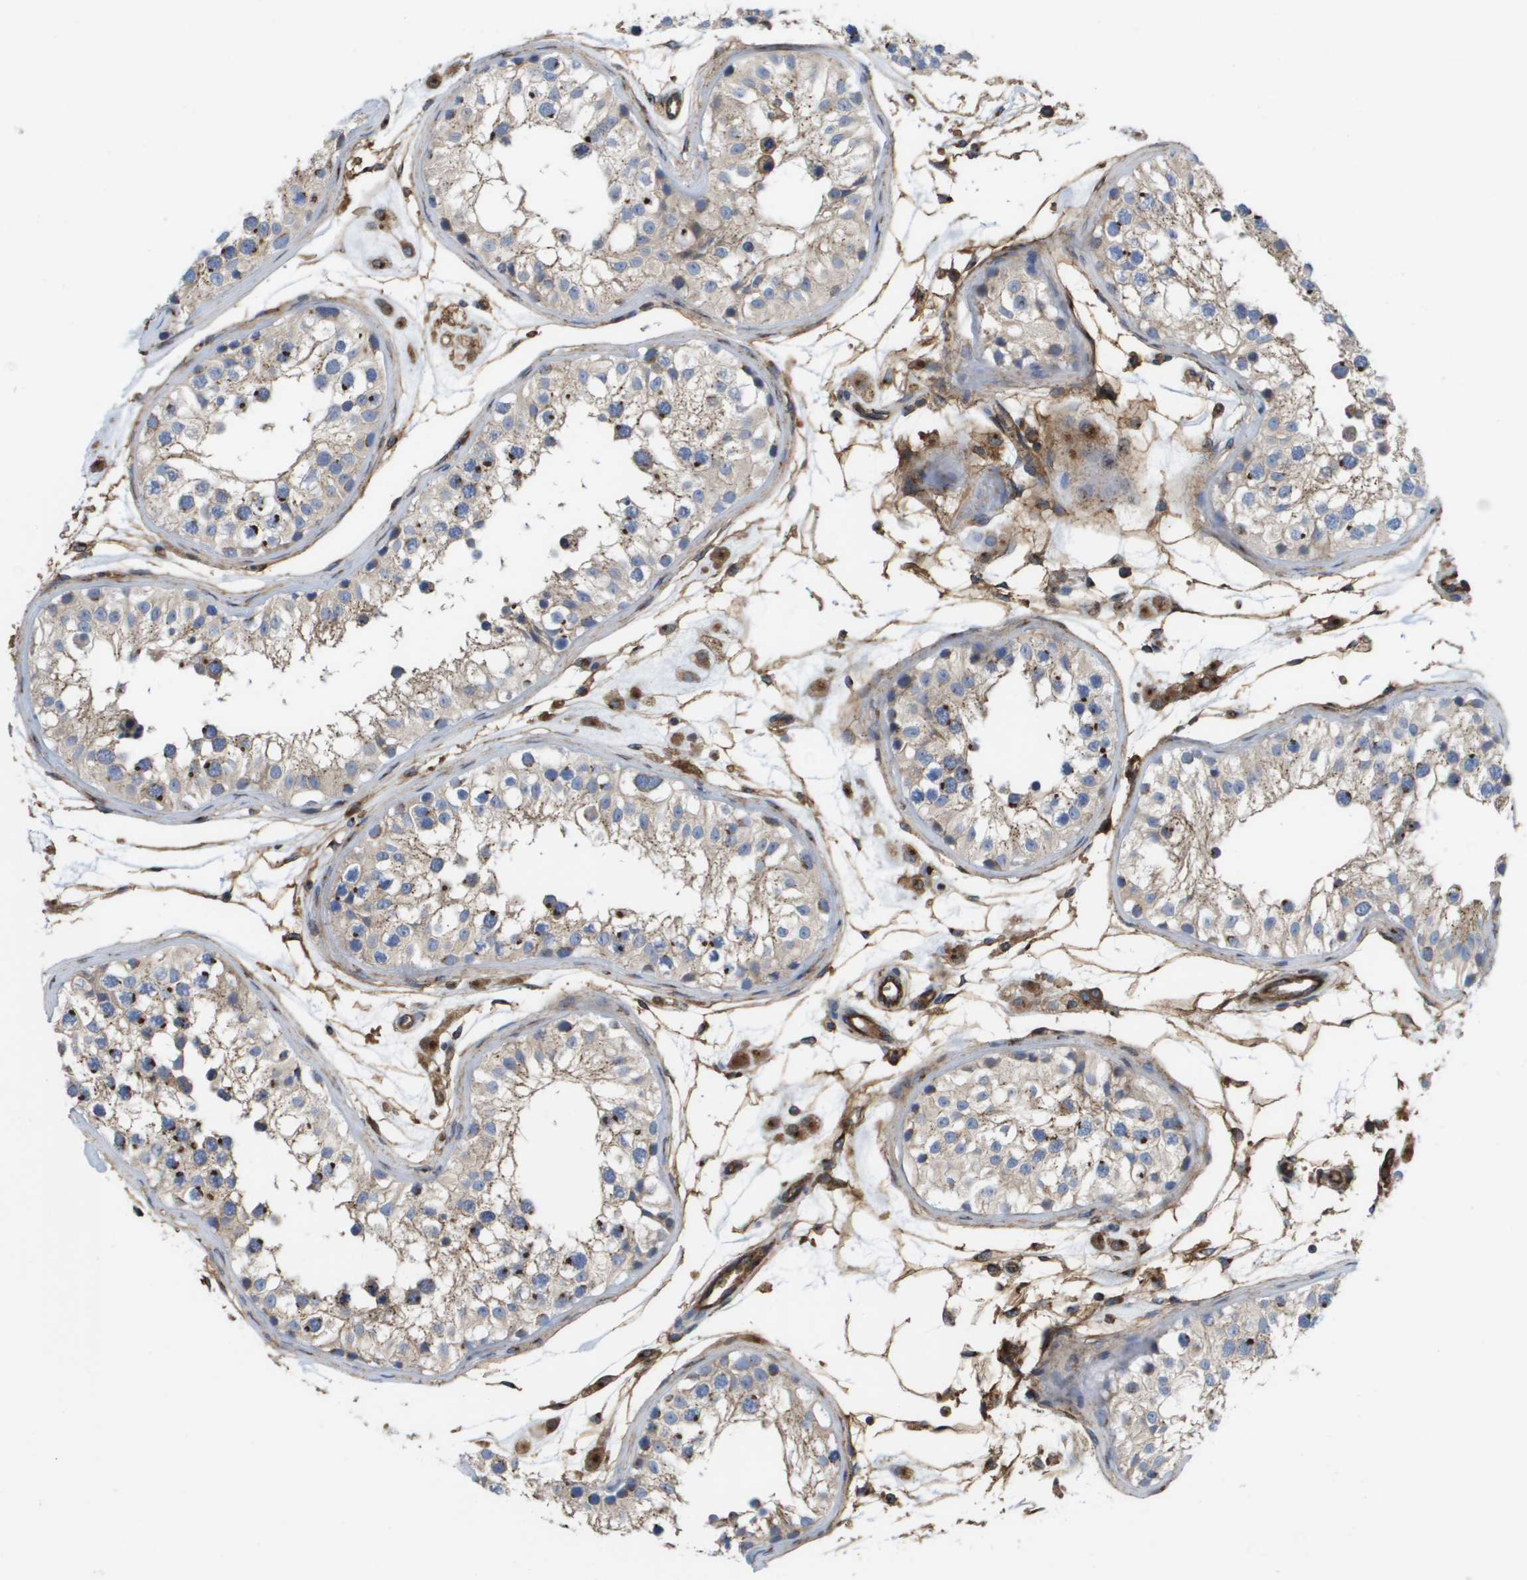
{"staining": {"intensity": "weak", "quantity": "25%-75%", "location": "cytoplasmic/membranous"}, "tissue": "testis", "cell_type": "Cells in seminiferous ducts", "image_type": "normal", "snomed": [{"axis": "morphology", "description": "Normal tissue, NOS"}, {"axis": "morphology", "description": "Adenocarcinoma, metastatic, NOS"}, {"axis": "topography", "description": "Testis"}], "caption": "A brown stain shows weak cytoplasmic/membranous staining of a protein in cells in seminiferous ducts of benign testis. (Stains: DAB (3,3'-diaminobenzidine) in brown, nuclei in blue, Microscopy: brightfield microscopy at high magnification).", "gene": "BST2", "patient": {"sex": "male", "age": 26}}